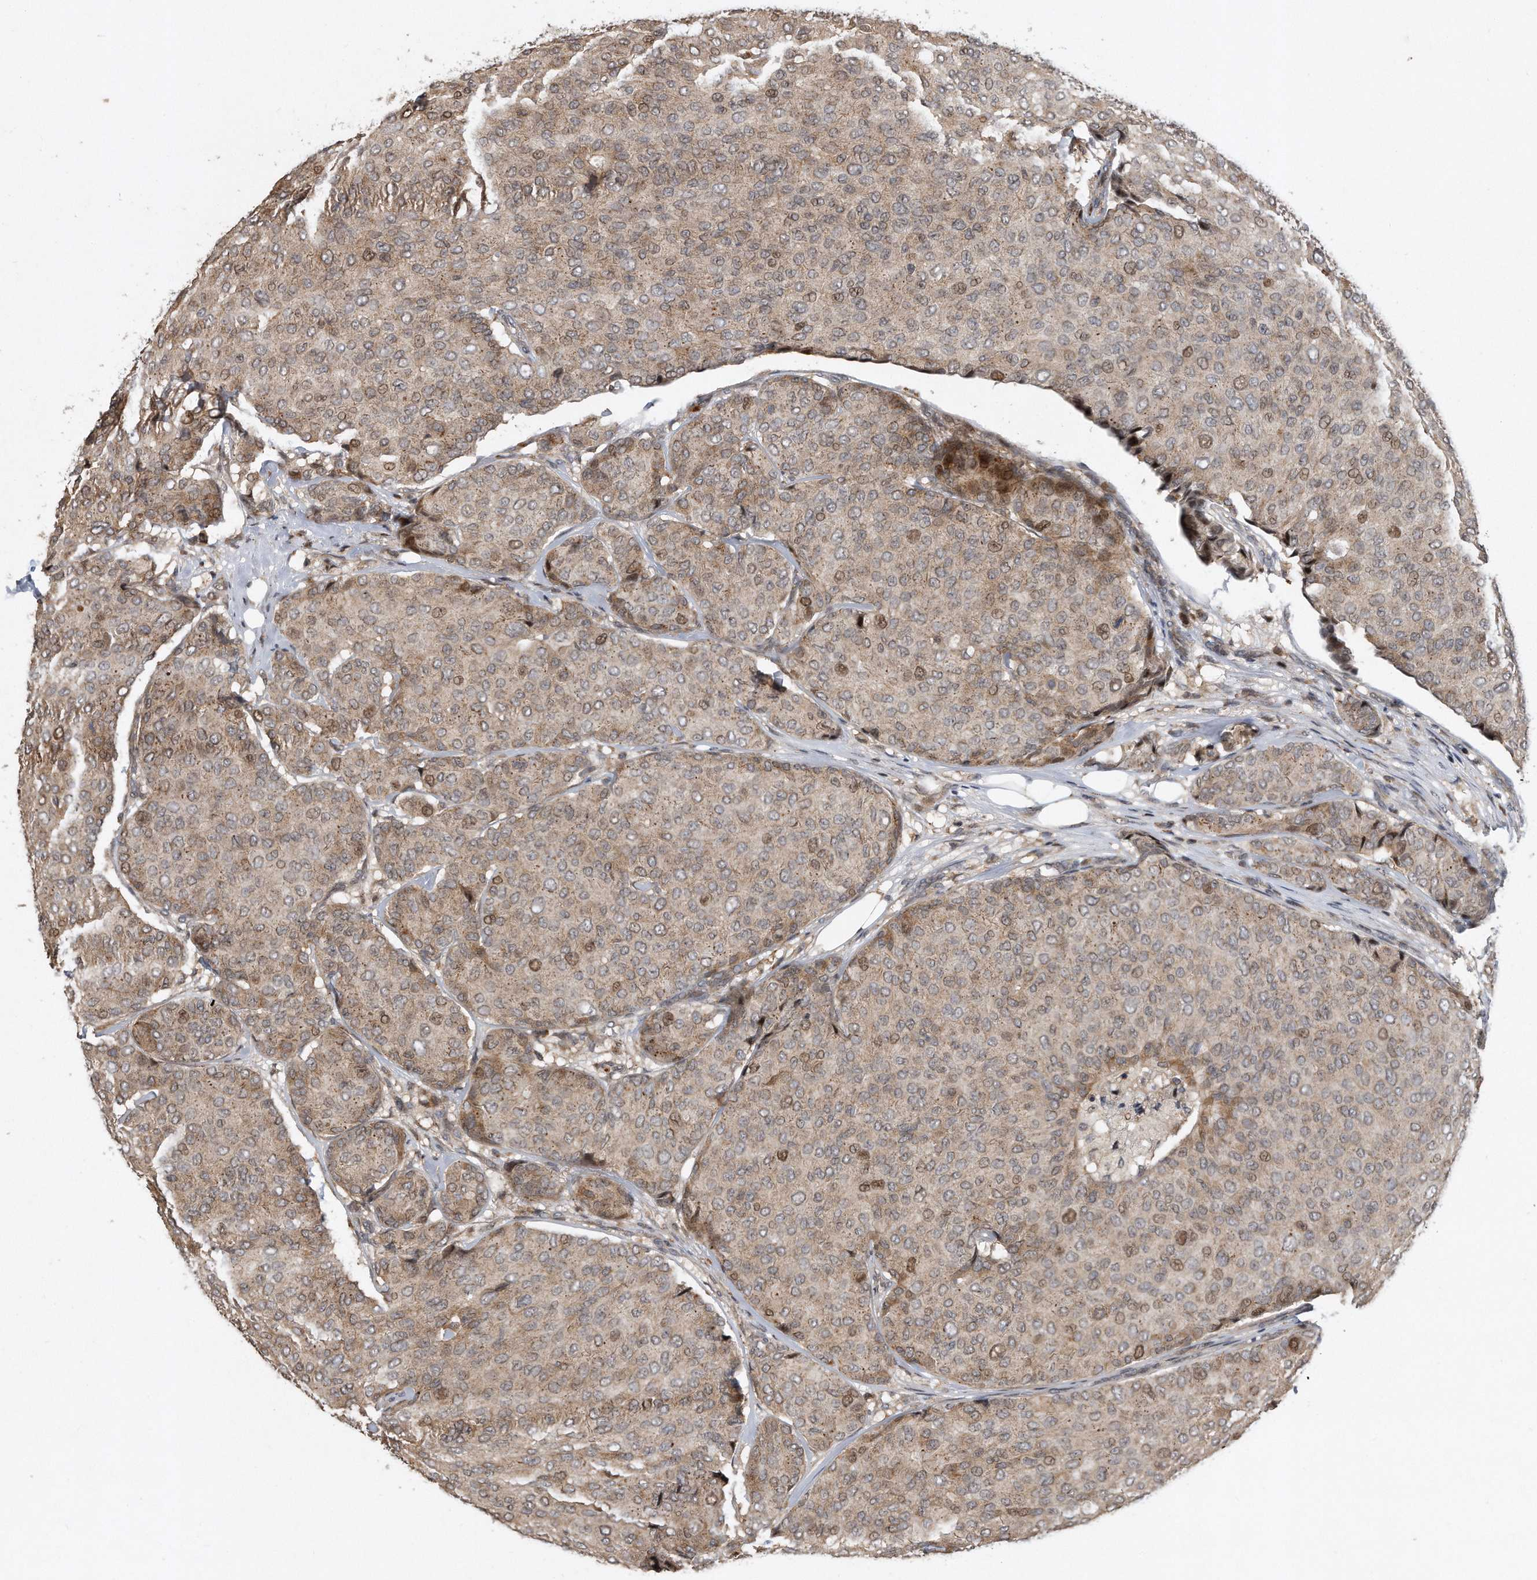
{"staining": {"intensity": "weak", "quantity": "25%-75%", "location": "cytoplasmic/membranous,nuclear"}, "tissue": "breast cancer", "cell_type": "Tumor cells", "image_type": "cancer", "snomed": [{"axis": "morphology", "description": "Duct carcinoma"}, {"axis": "topography", "description": "Breast"}], "caption": "Immunohistochemical staining of breast cancer (invasive ductal carcinoma) demonstrates weak cytoplasmic/membranous and nuclear protein staining in about 25%-75% of tumor cells.", "gene": "PGBD2", "patient": {"sex": "female", "age": 75}}